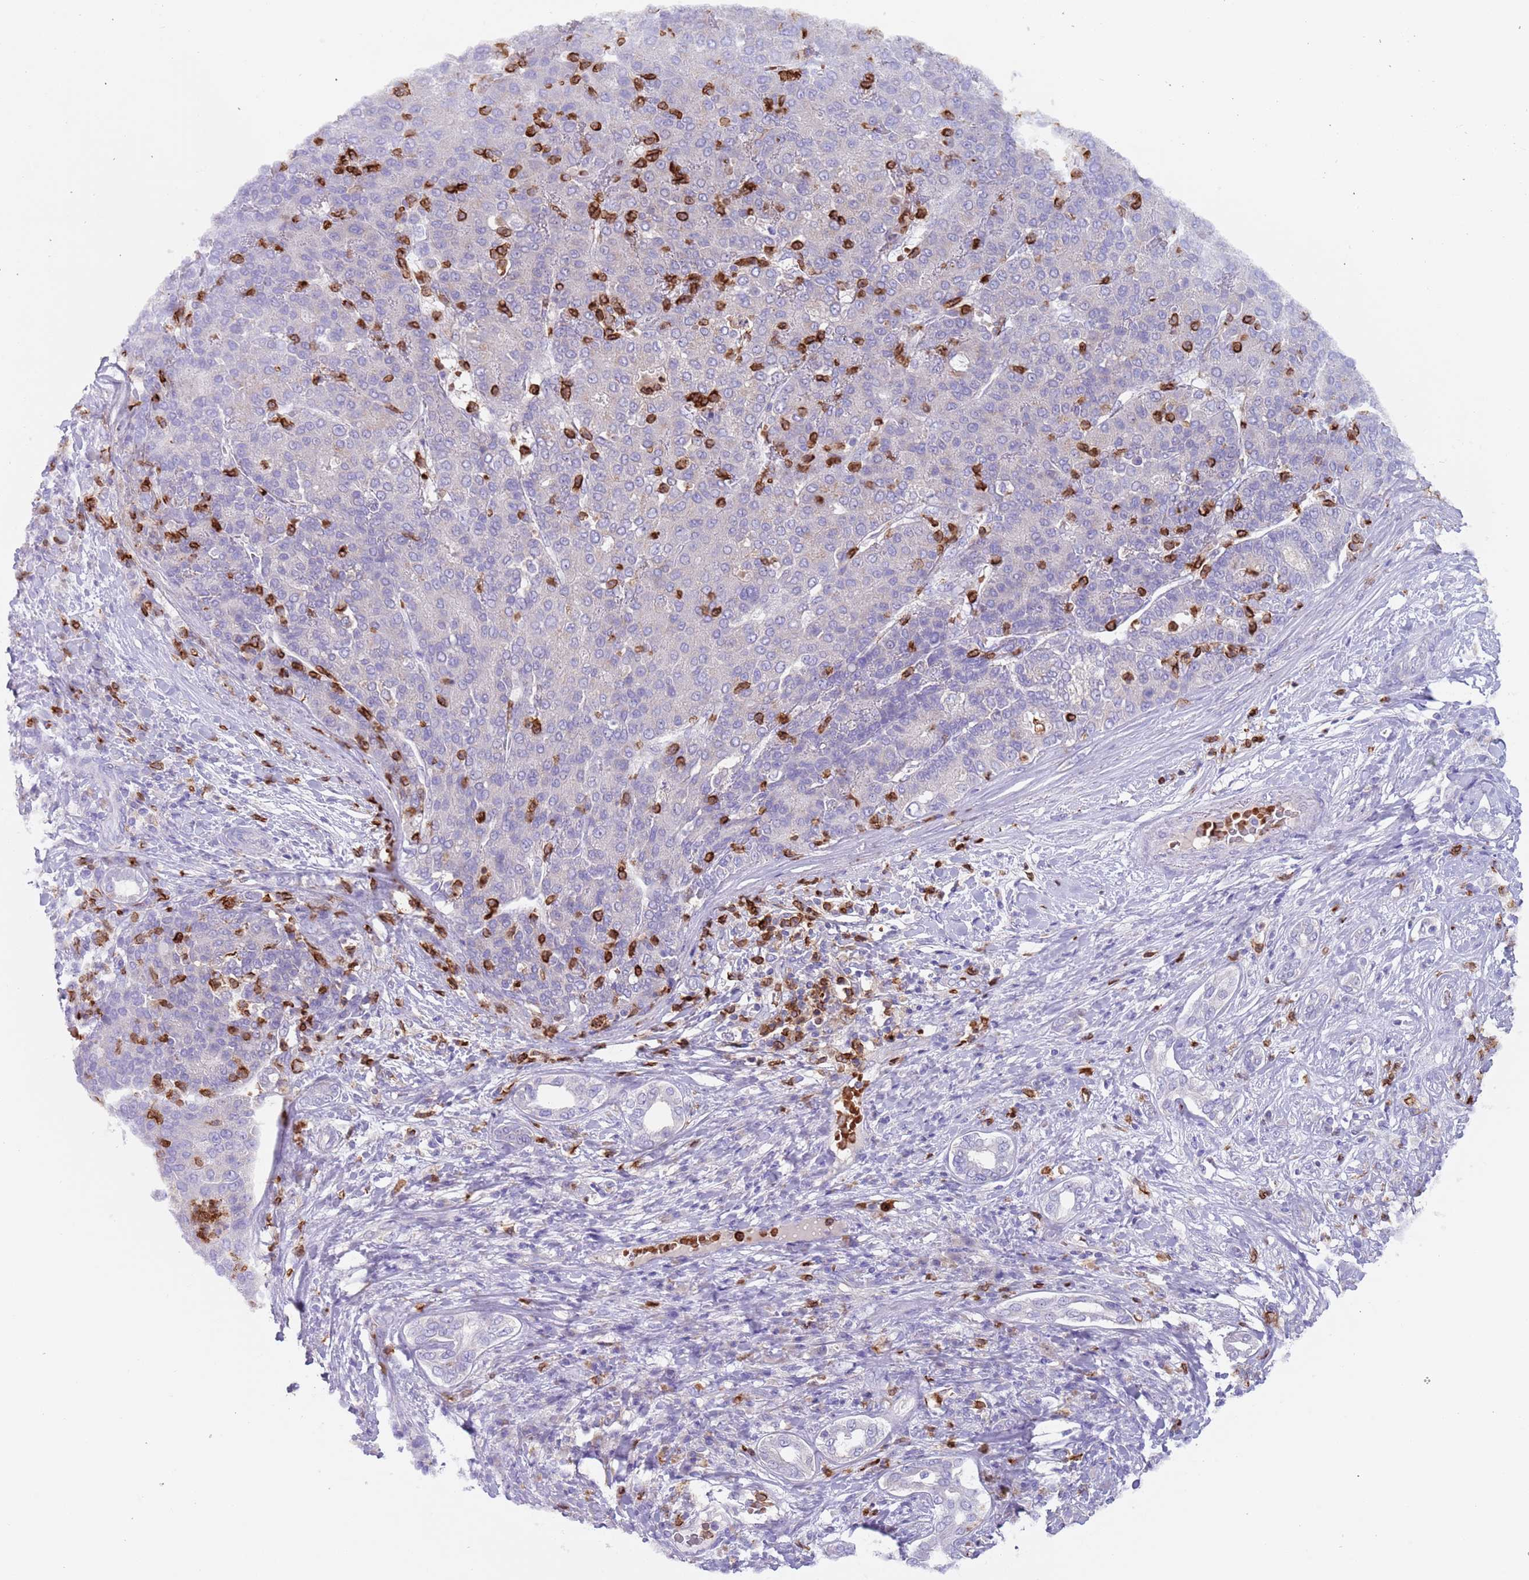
{"staining": {"intensity": "negative", "quantity": "none", "location": "none"}, "tissue": "liver cancer", "cell_type": "Tumor cells", "image_type": "cancer", "snomed": [{"axis": "morphology", "description": "Carcinoma, Hepatocellular, NOS"}, {"axis": "topography", "description": "Liver"}], "caption": "IHC histopathology image of liver cancer (hepatocellular carcinoma) stained for a protein (brown), which shows no positivity in tumor cells.", "gene": "TMEM251", "patient": {"sex": "male", "age": 65}}